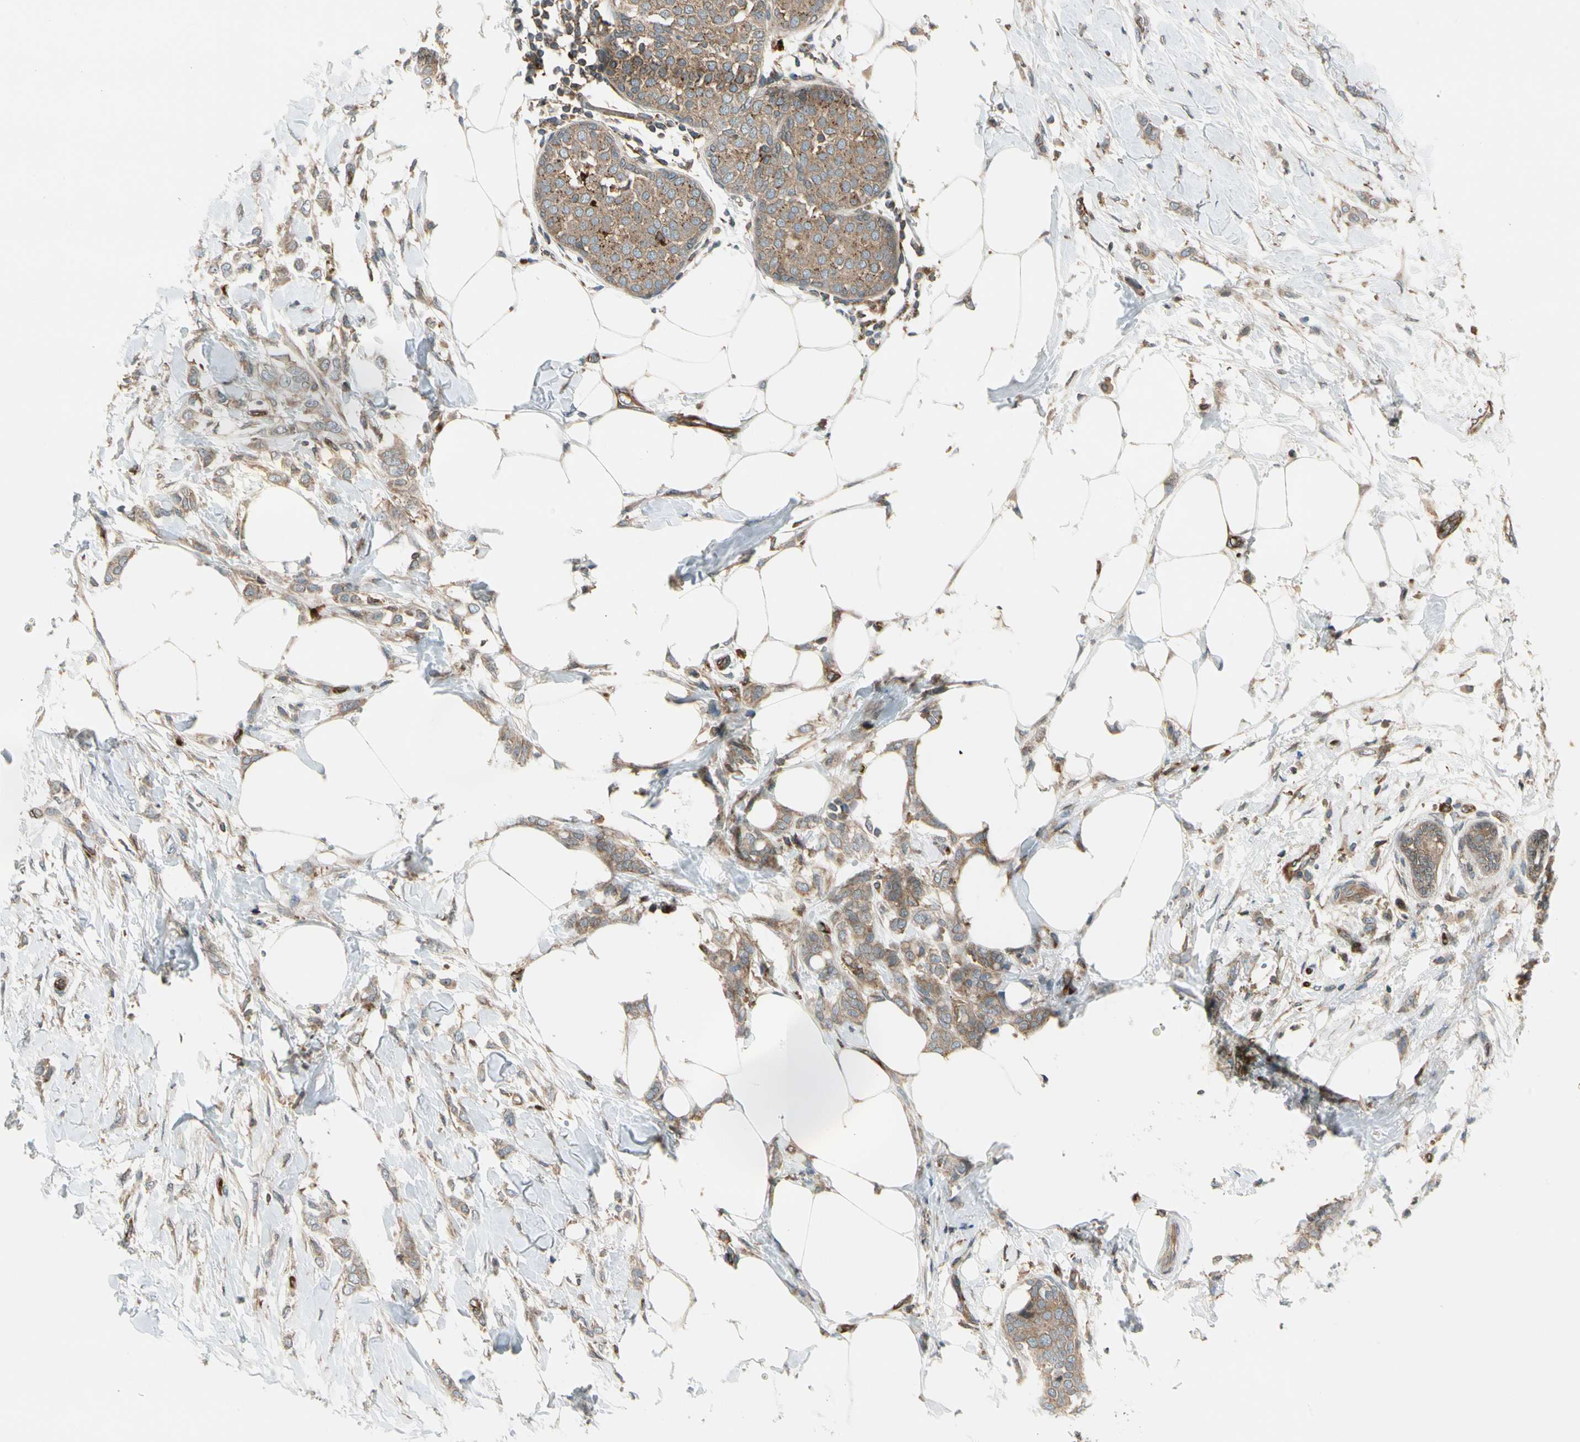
{"staining": {"intensity": "weak", "quantity": ">75%", "location": "cytoplasmic/membranous"}, "tissue": "breast cancer", "cell_type": "Tumor cells", "image_type": "cancer", "snomed": [{"axis": "morphology", "description": "Lobular carcinoma, in situ"}, {"axis": "morphology", "description": "Lobular carcinoma"}, {"axis": "topography", "description": "Breast"}], "caption": "Immunohistochemistry (IHC) image of human breast cancer (lobular carcinoma) stained for a protein (brown), which reveals low levels of weak cytoplasmic/membranous positivity in about >75% of tumor cells.", "gene": "TRIO", "patient": {"sex": "female", "age": 41}}